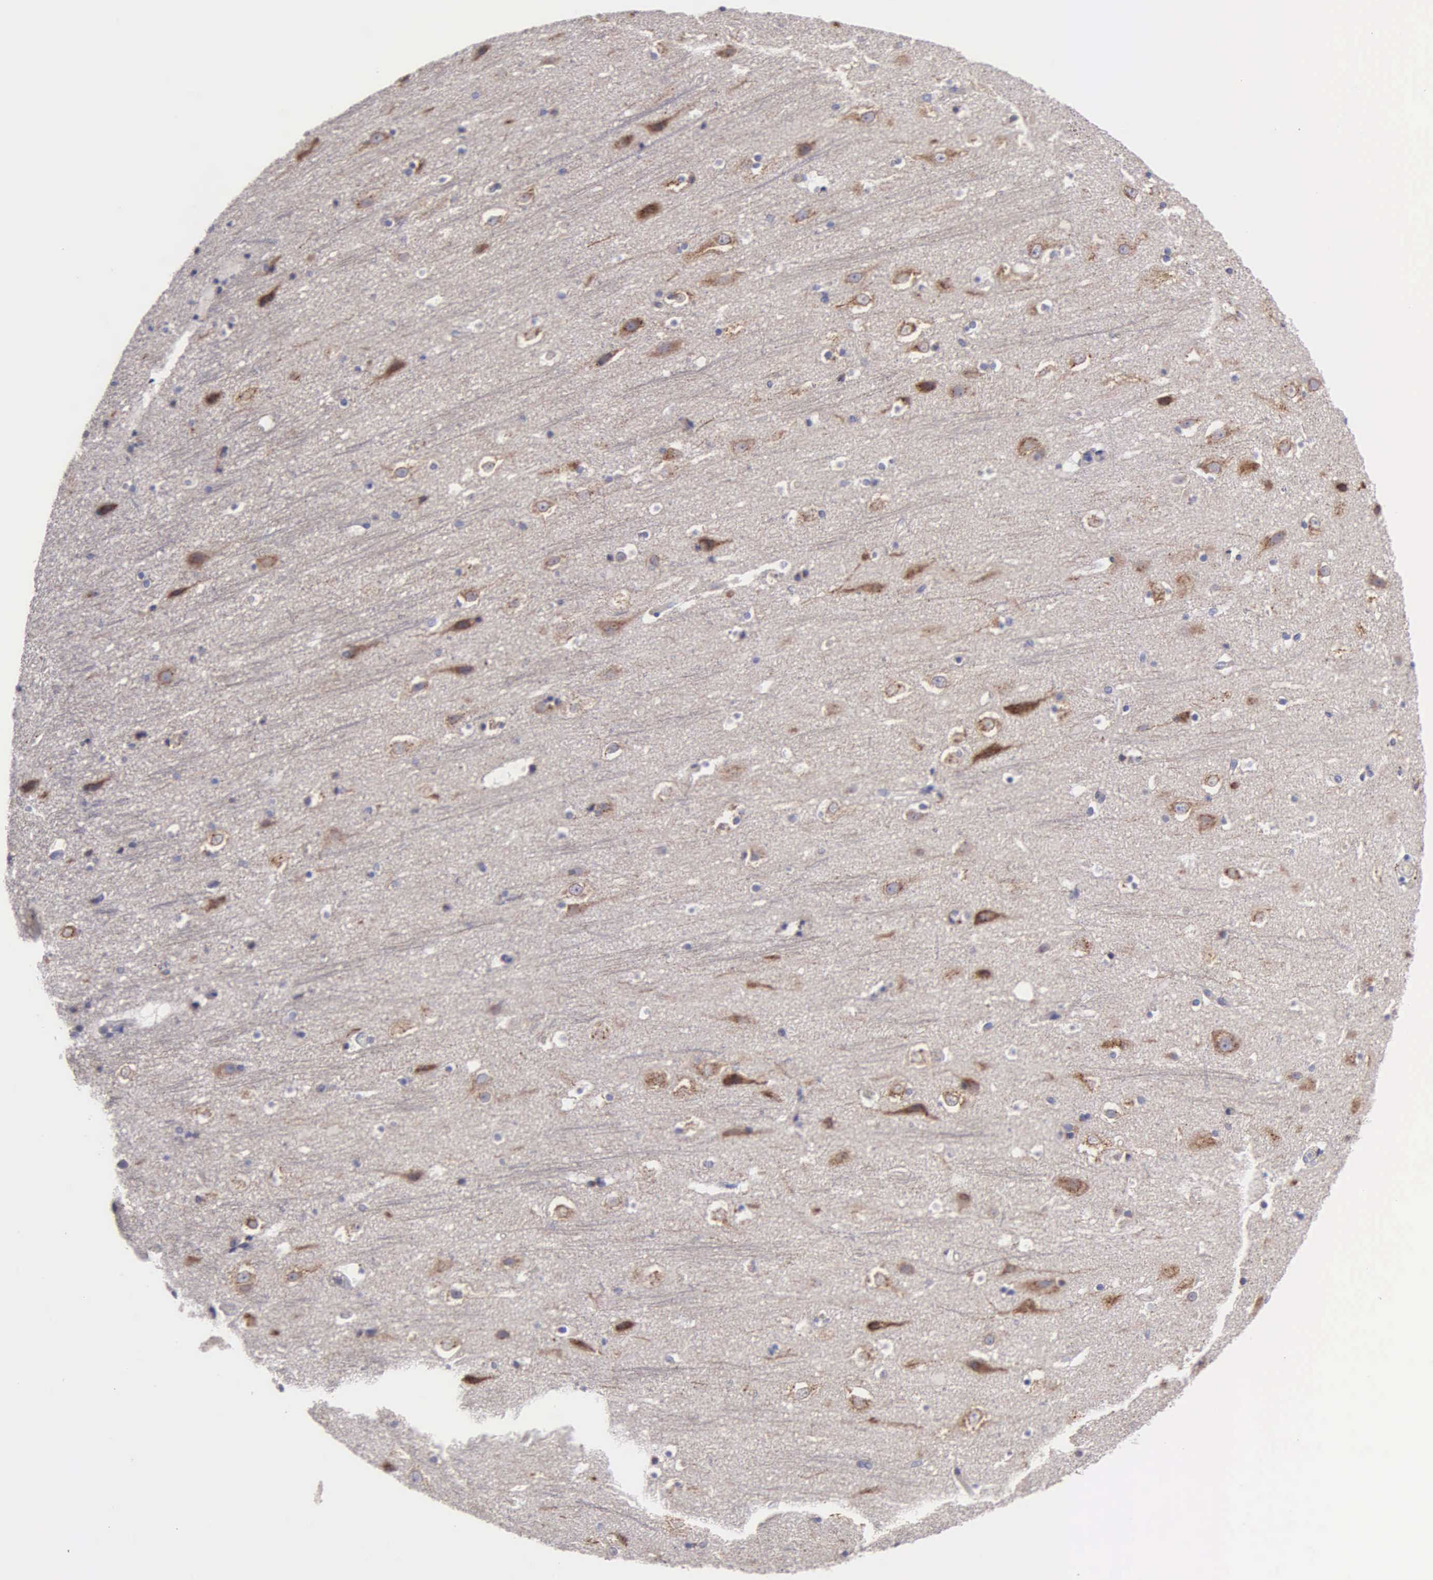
{"staining": {"intensity": "negative", "quantity": "none", "location": "none"}, "tissue": "cerebral cortex", "cell_type": "Endothelial cells", "image_type": "normal", "snomed": [{"axis": "morphology", "description": "Normal tissue, NOS"}, {"axis": "topography", "description": "Cerebral cortex"}], "caption": "Endothelial cells are negative for protein expression in unremarkable human cerebral cortex. Nuclei are stained in blue.", "gene": "APP", "patient": {"sex": "male", "age": 45}}